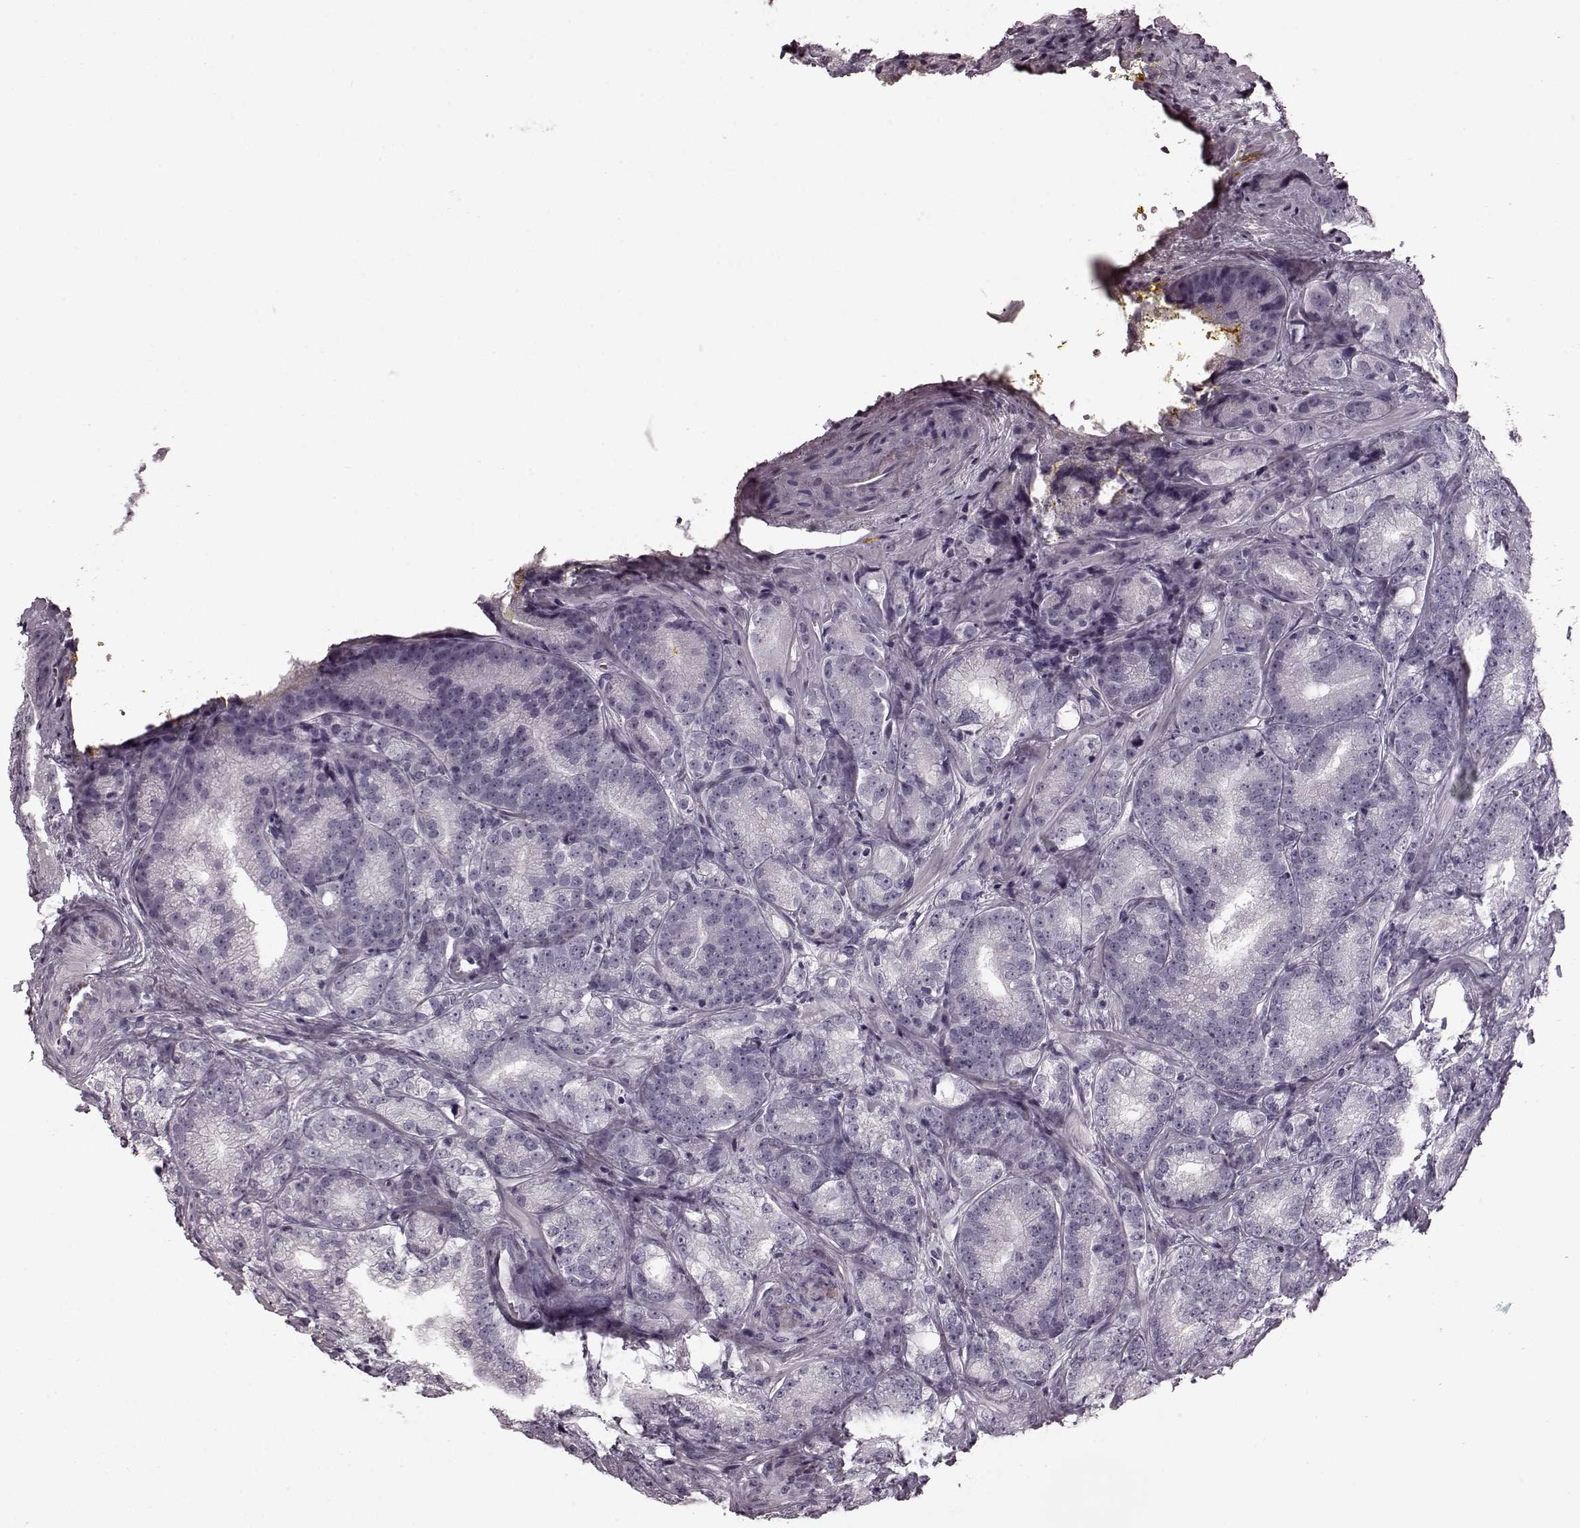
{"staining": {"intensity": "negative", "quantity": "none", "location": "none"}, "tissue": "prostate cancer", "cell_type": "Tumor cells", "image_type": "cancer", "snomed": [{"axis": "morphology", "description": "Adenocarcinoma, NOS"}, {"axis": "topography", "description": "Prostate"}], "caption": "A high-resolution photomicrograph shows immunohistochemistry staining of prostate cancer, which shows no significant staining in tumor cells.", "gene": "CST7", "patient": {"sex": "male", "age": 63}}